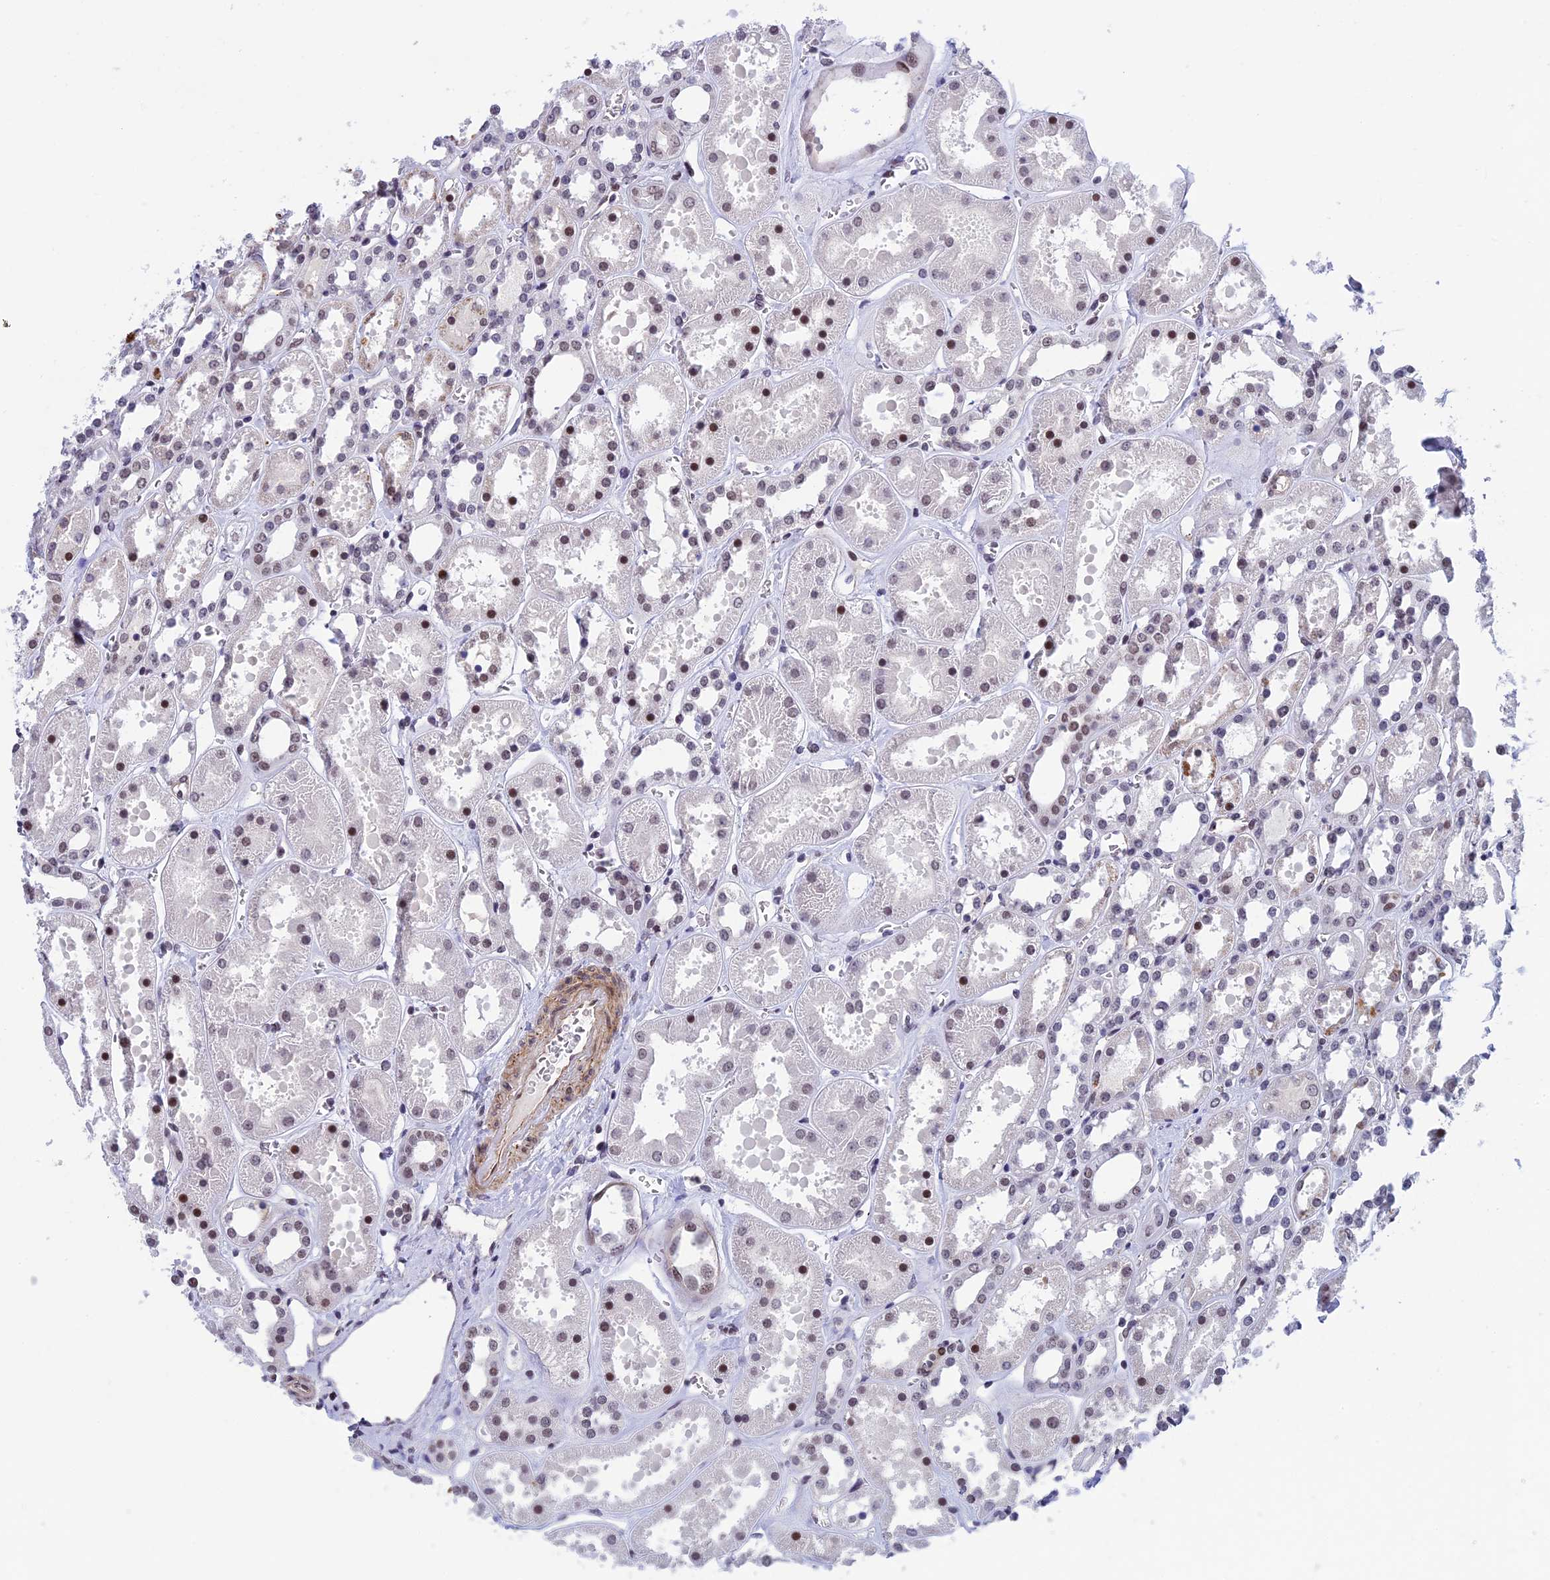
{"staining": {"intensity": "moderate", "quantity": ">75%", "location": "nuclear"}, "tissue": "kidney", "cell_type": "Cells in glomeruli", "image_type": "normal", "snomed": [{"axis": "morphology", "description": "Normal tissue, NOS"}, {"axis": "topography", "description": "Kidney"}], "caption": "Immunohistochemistry (DAB) staining of unremarkable human kidney shows moderate nuclear protein positivity in approximately >75% of cells in glomeruli.", "gene": "NIPBL", "patient": {"sex": "female", "age": 41}}